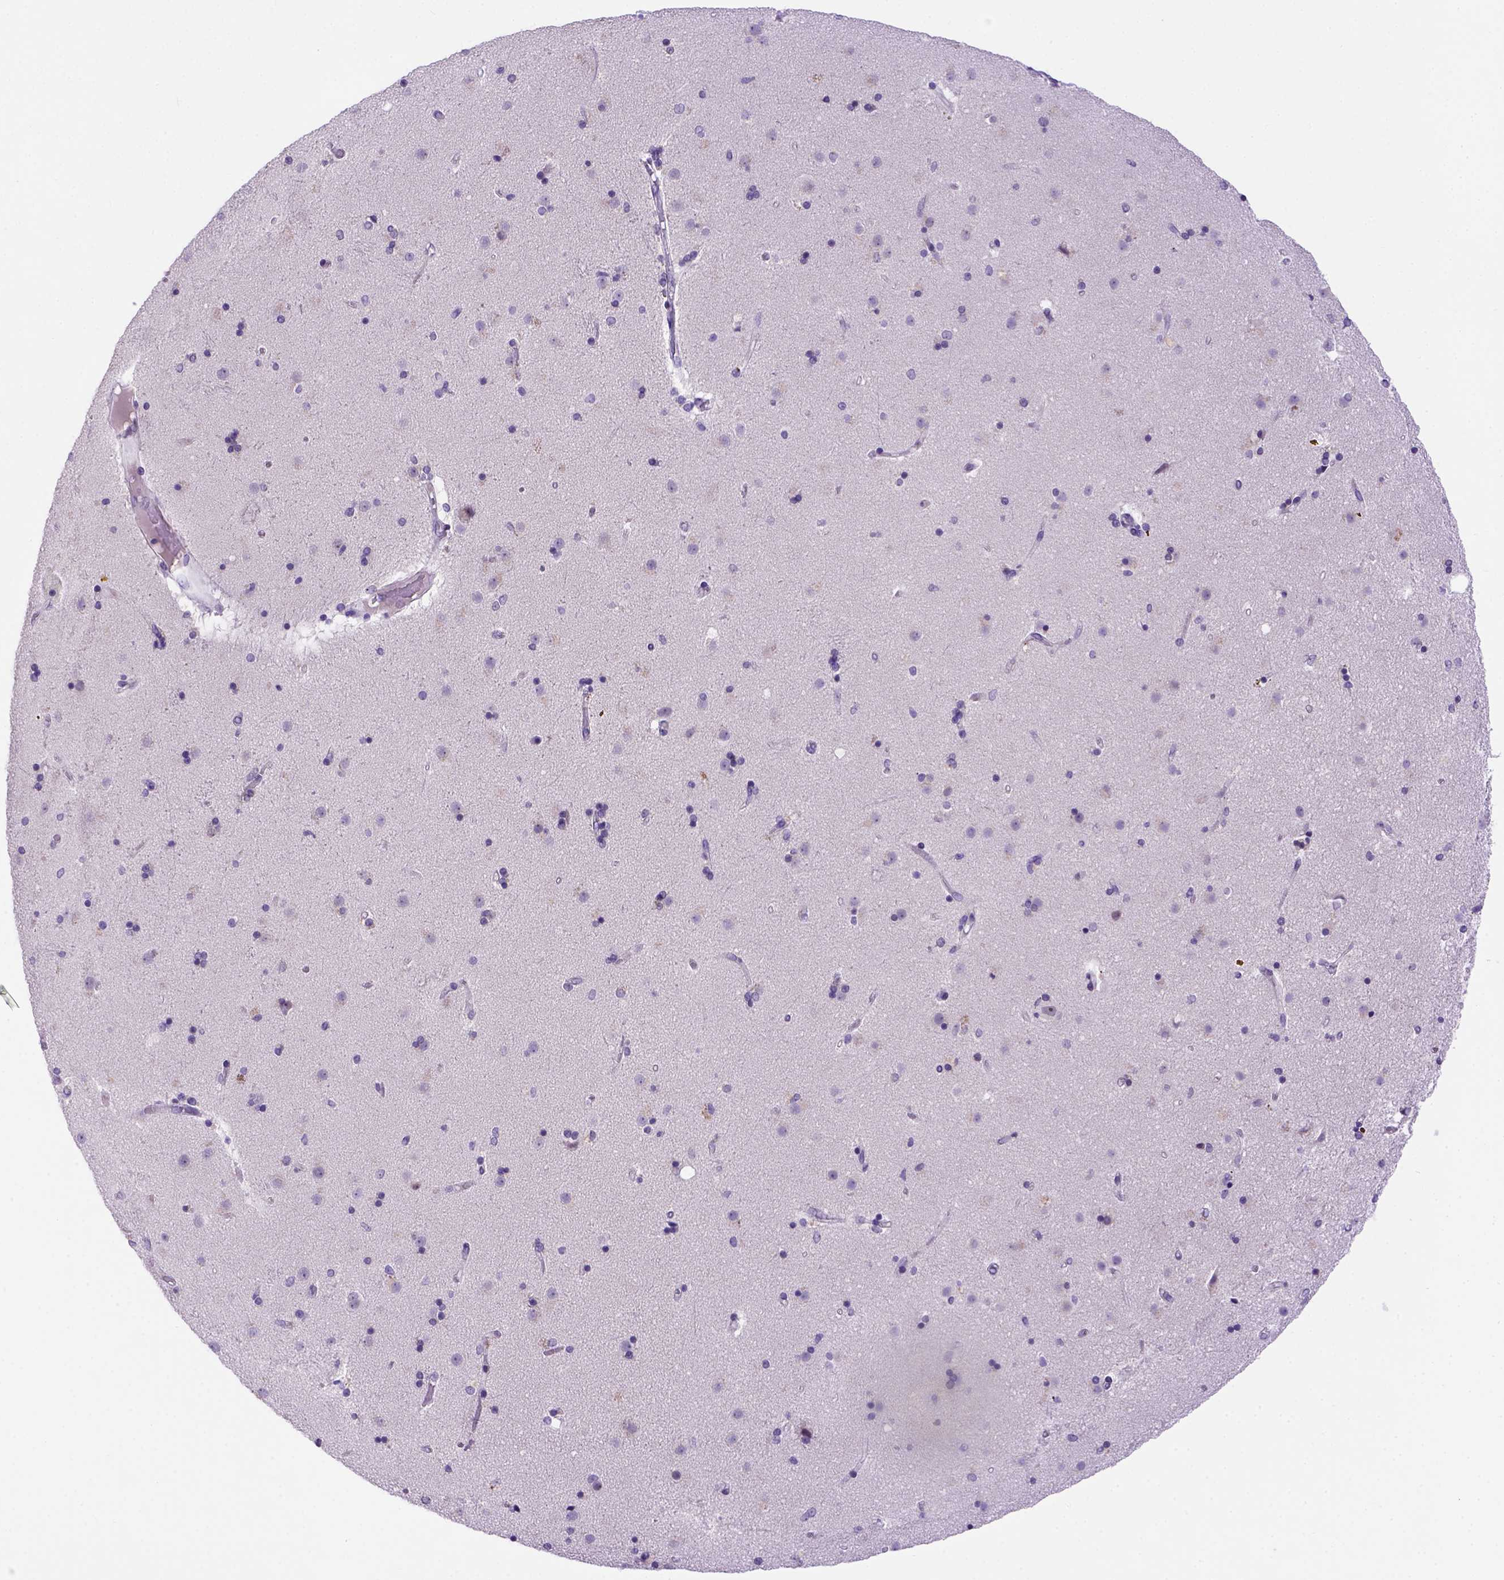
{"staining": {"intensity": "negative", "quantity": "none", "location": "none"}, "tissue": "caudate", "cell_type": "Glial cells", "image_type": "normal", "snomed": [{"axis": "morphology", "description": "Normal tissue, NOS"}, {"axis": "topography", "description": "Lateral ventricle wall"}], "caption": "The histopathology image exhibits no staining of glial cells in normal caudate.", "gene": "FOXI1", "patient": {"sex": "female", "age": 71}}